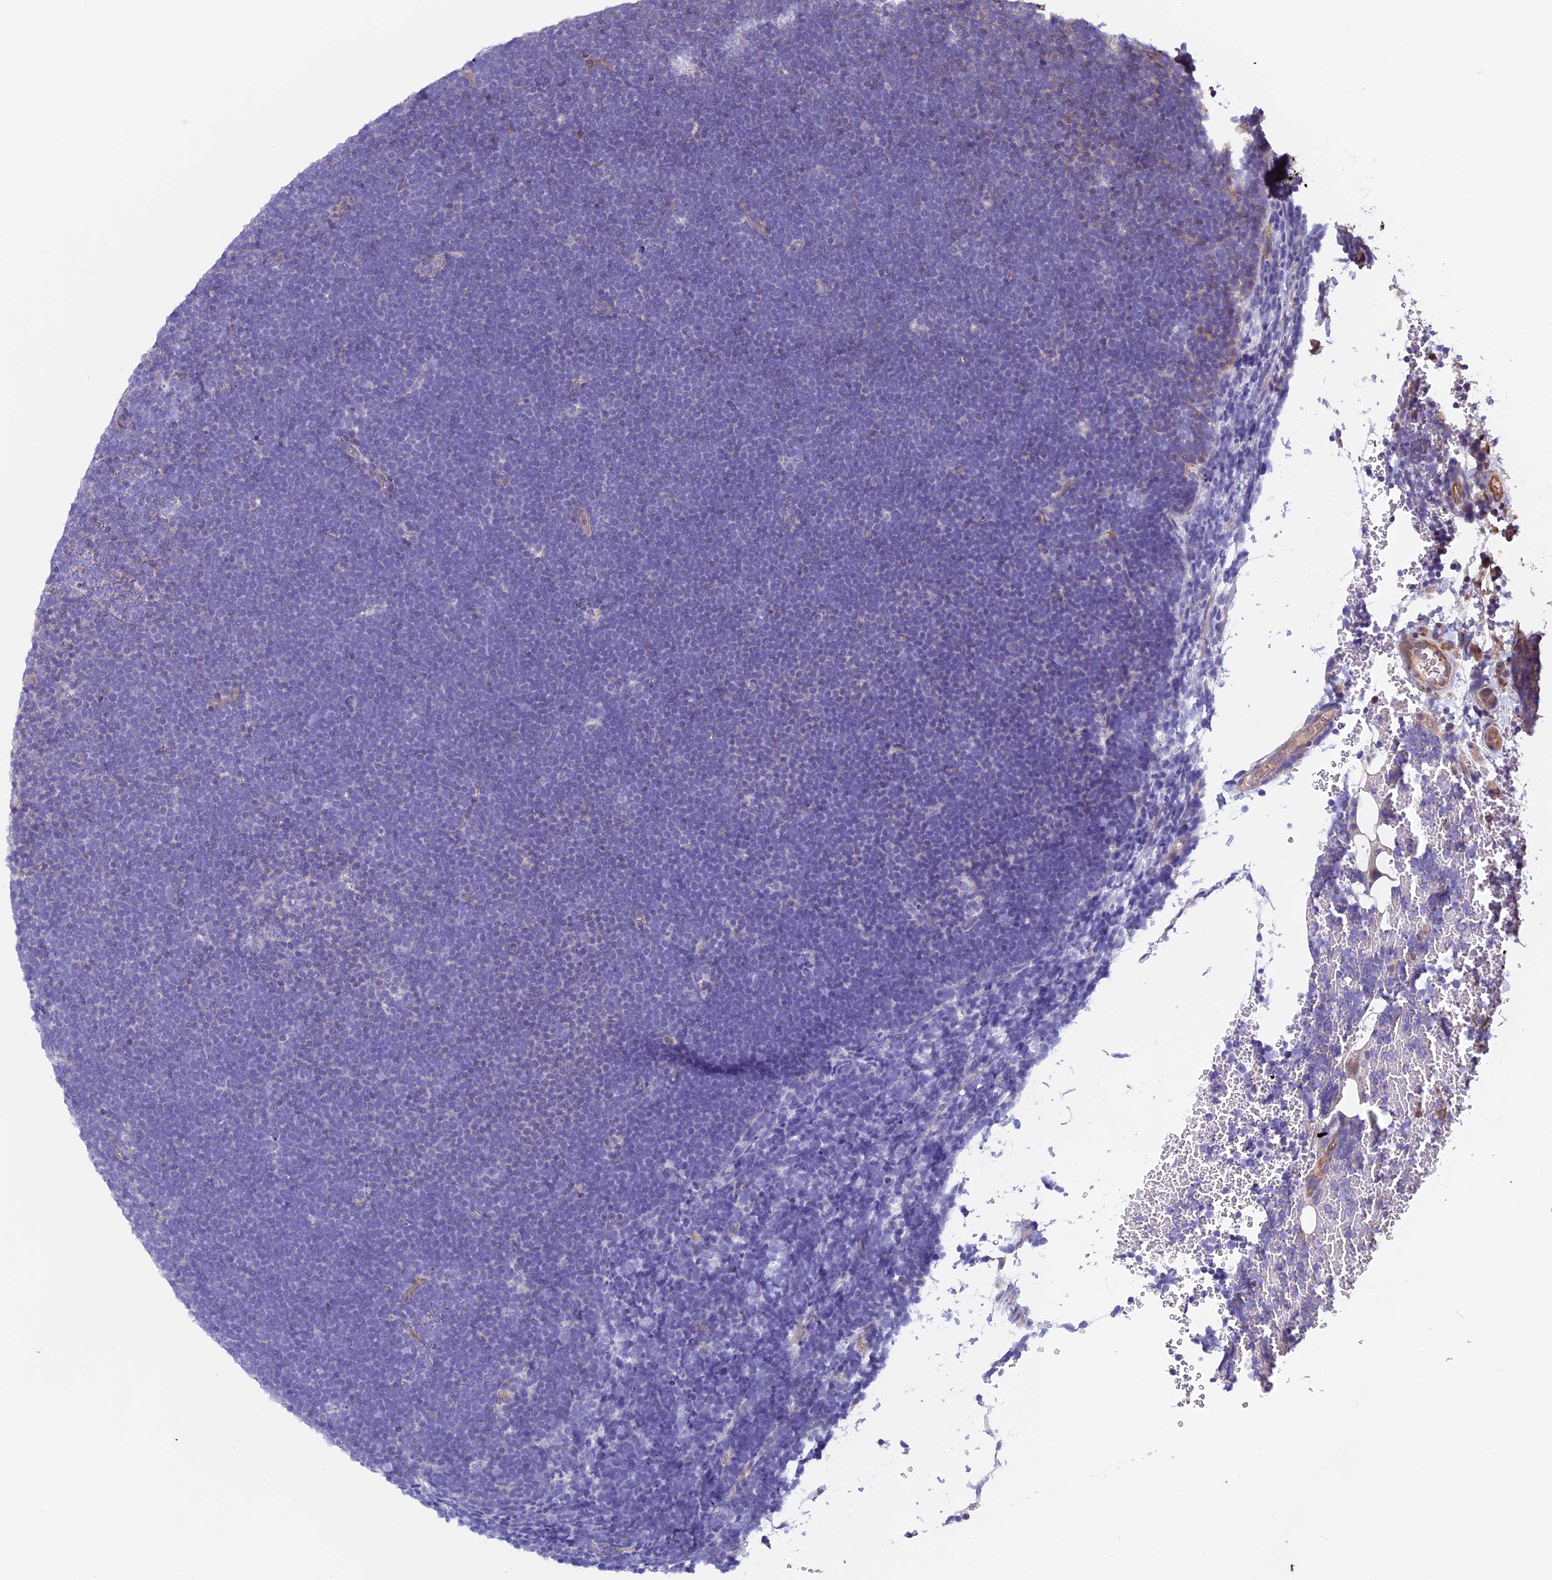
{"staining": {"intensity": "negative", "quantity": "none", "location": "none"}, "tissue": "lymphoma", "cell_type": "Tumor cells", "image_type": "cancer", "snomed": [{"axis": "morphology", "description": "Malignant lymphoma, non-Hodgkin's type, High grade"}, {"axis": "topography", "description": "Lymph node"}], "caption": "Tumor cells show no significant protein expression in high-grade malignant lymphoma, non-Hodgkin's type.", "gene": "CCDC153", "patient": {"sex": "male", "age": 13}}